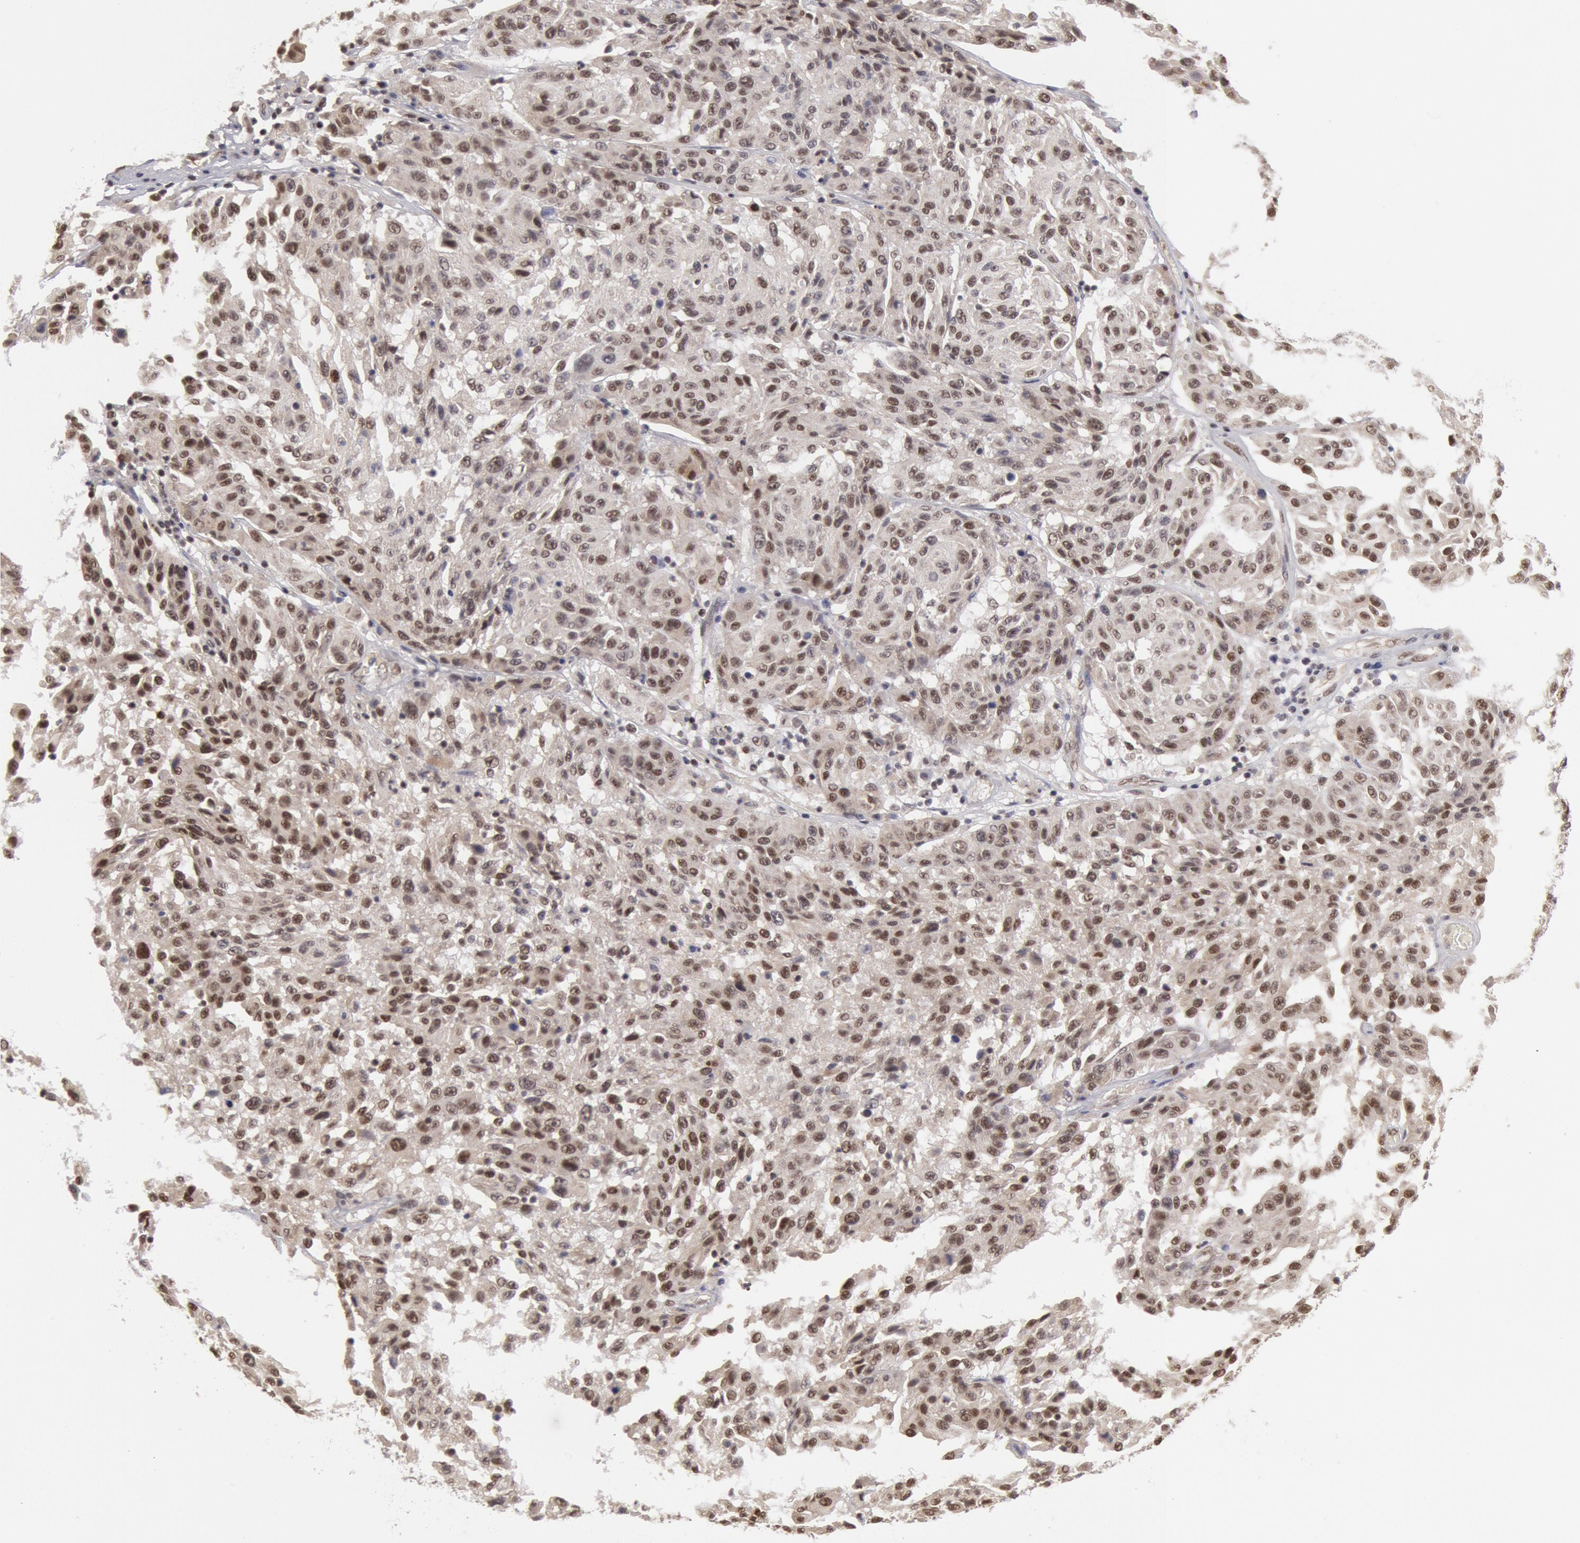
{"staining": {"intensity": "weak", "quantity": ">75%", "location": "nuclear"}, "tissue": "melanoma", "cell_type": "Tumor cells", "image_type": "cancer", "snomed": [{"axis": "morphology", "description": "Malignant melanoma, NOS"}, {"axis": "topography", "description": "Skin"}], "caption": "DAB (3,3'-diaminobenzidine) immunohistochemical staining of melanoma shows weak nuclear protein expression in approximately >75% of tumor cells.", "gene": "PPP4R3B", "patient": {"sex": "female", "age": 77}}